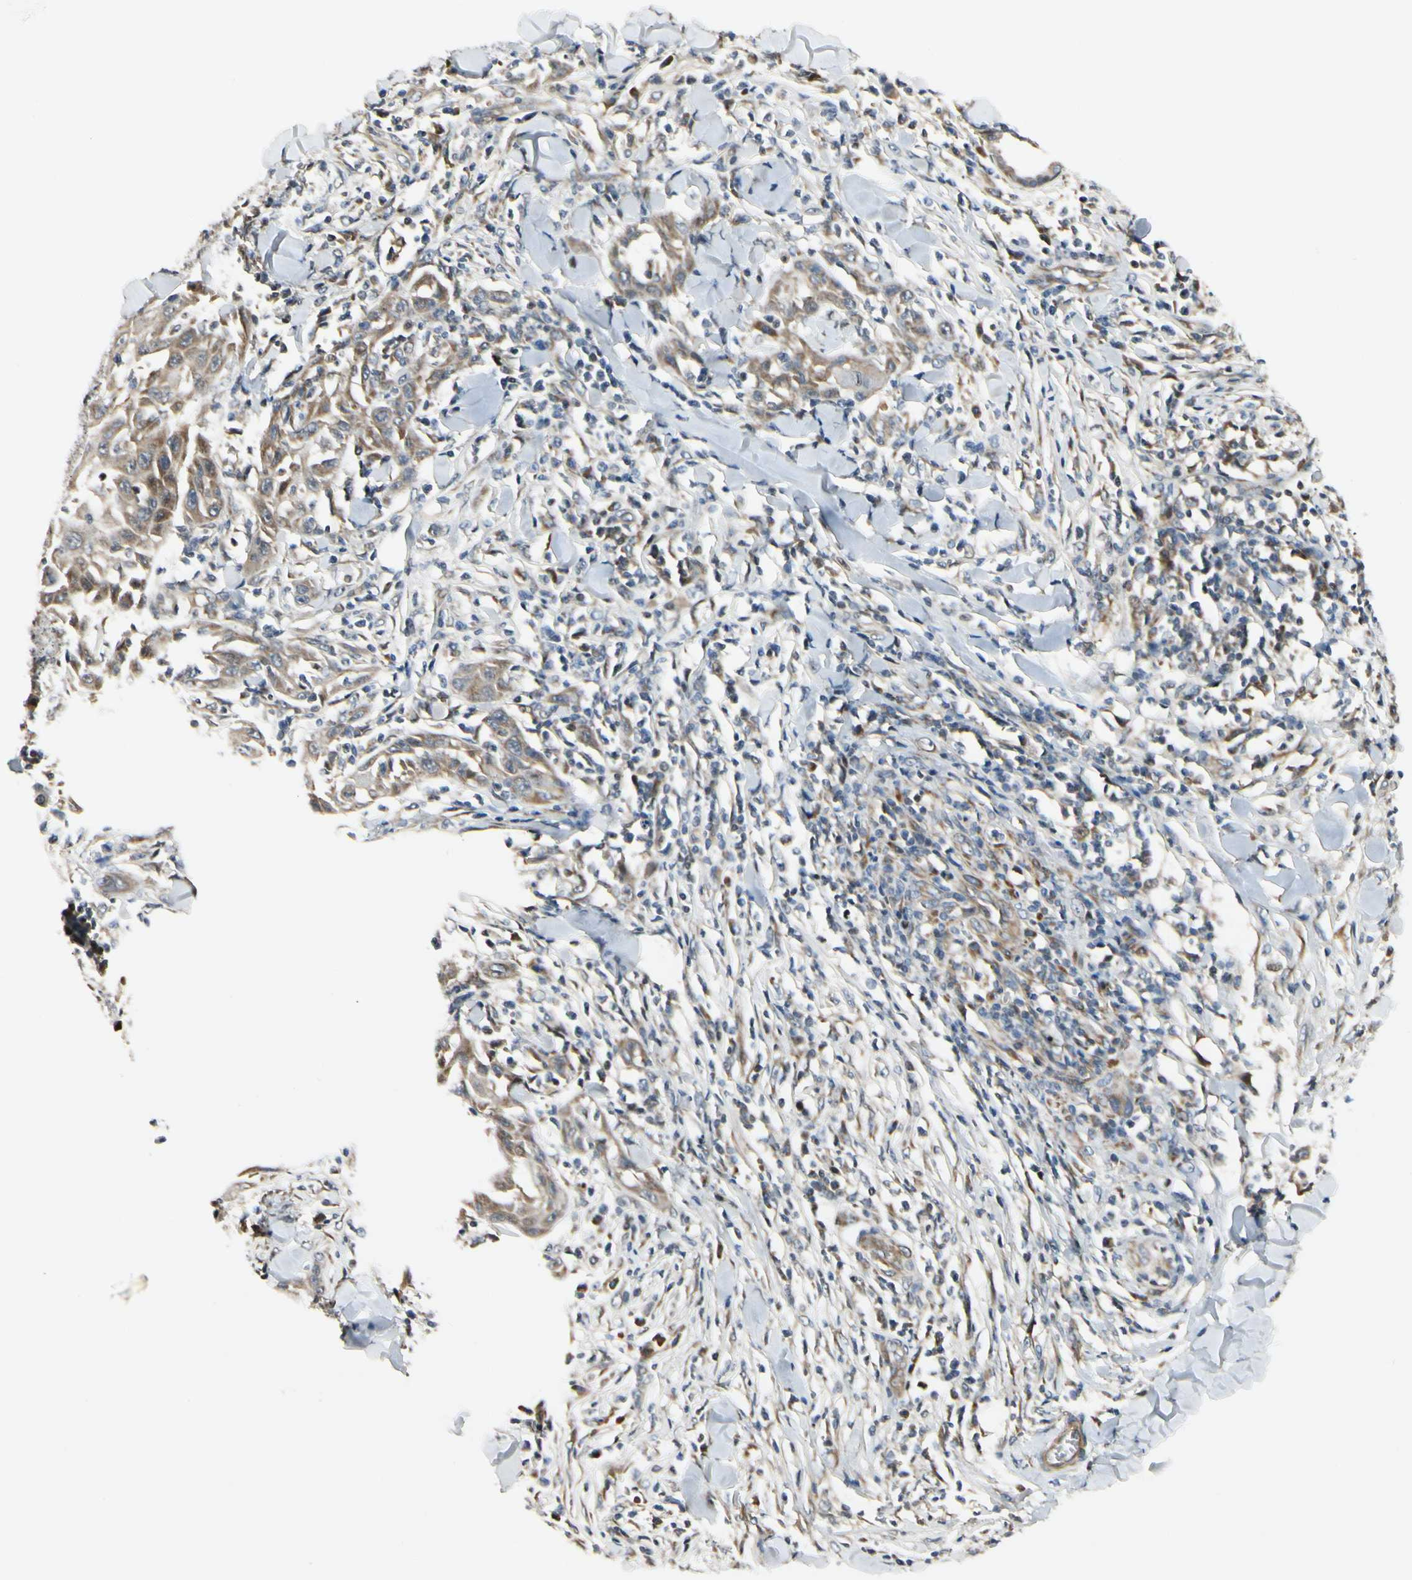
{"staining": {"intensity": "moderate", "quantity": ">75%", "location": "cytoplasmic/membranous"}, "tissue": "skin cancer", "cell_type": "Tumor cells", "image_type": "cancer", "snomed": [{"axis": "morphology", "description": "Squamous cell carcinoma, NOS"}, {"axis": "topography", "description": "Skin"}], "caption": "A high-resolution micrograph shows immunohistochemistry (IHC) staining of skin cancer, which demonstrates moderate cytoplasmic/membranous staining in approximately >75% of tumor cells.", "gene": "P4HA3", "patient": {"sex": "male", "age": 24}}